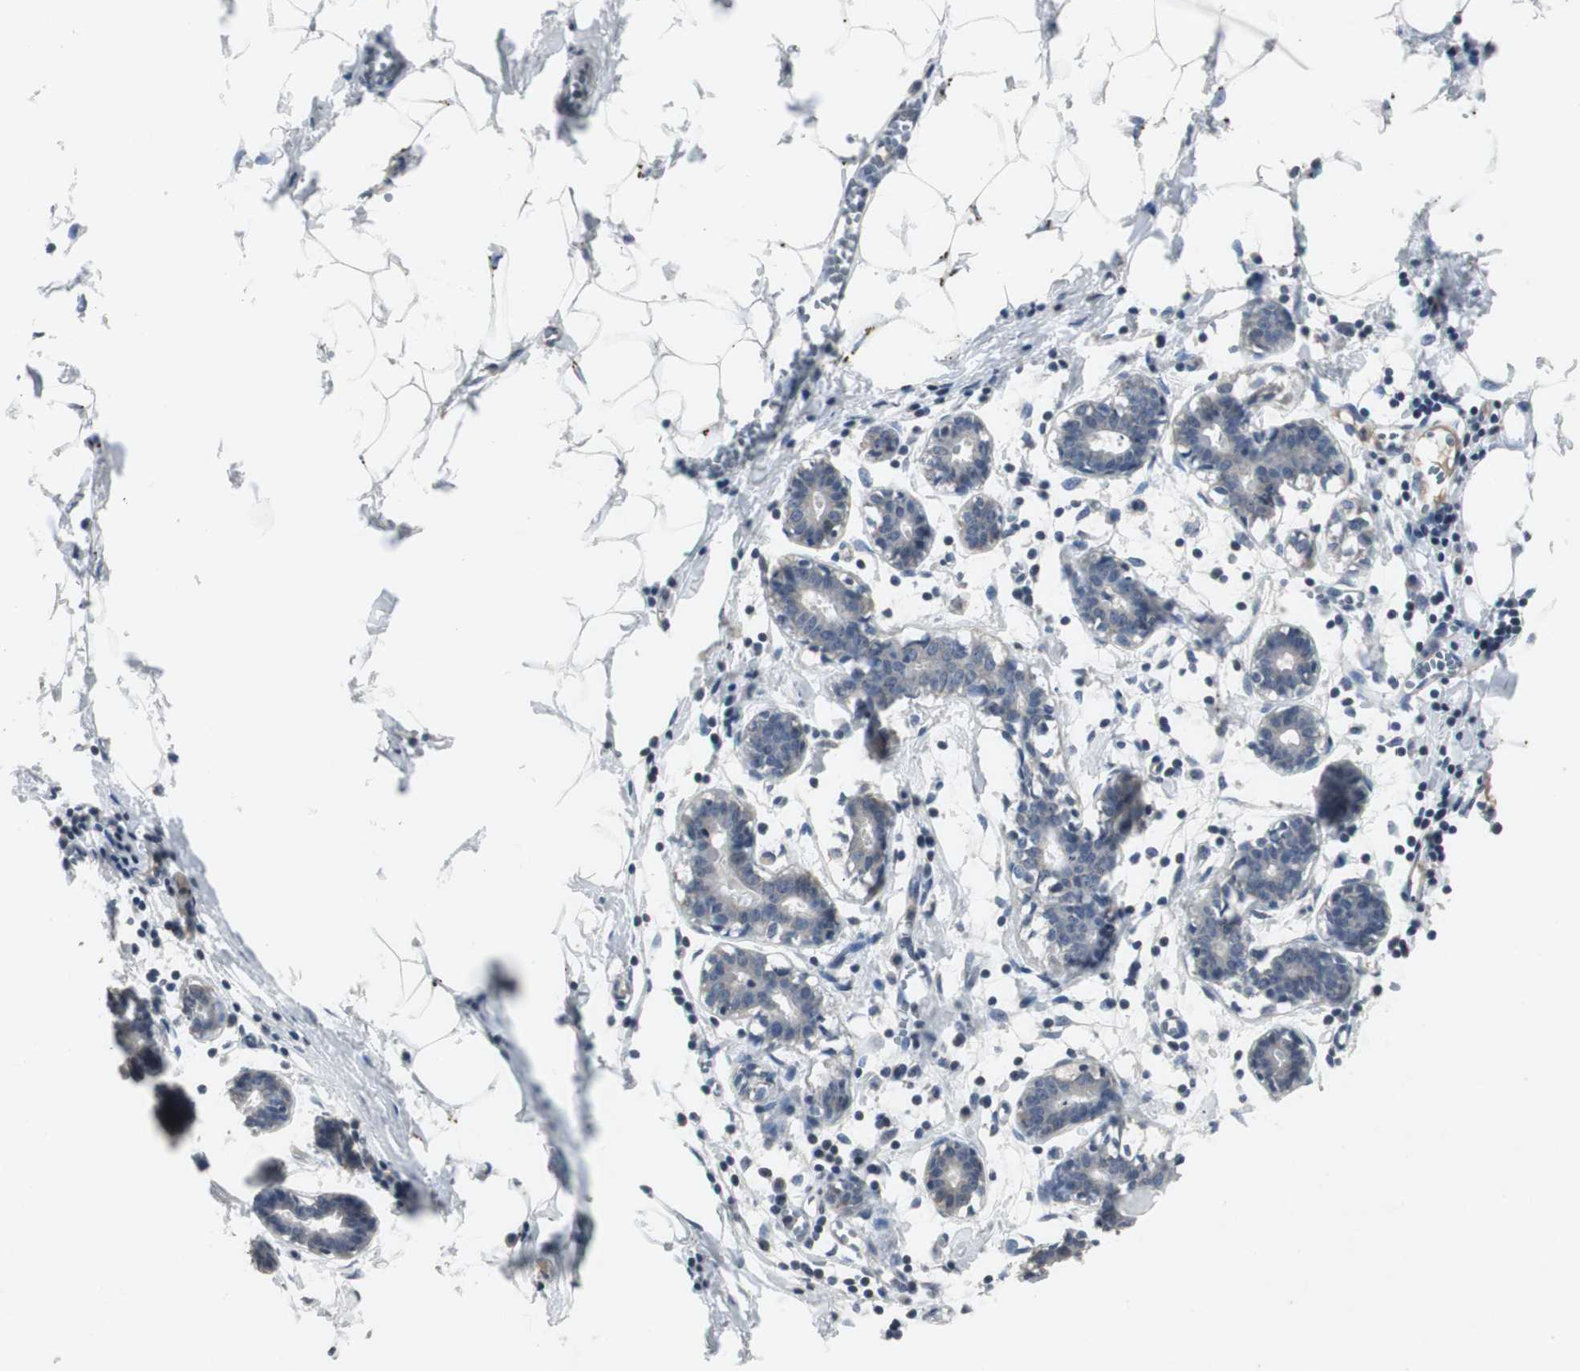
{"staining": {"intensity": "negative", "quantity": "none", "location": "none"}, "tissue": "breast", "cell_type": "Adipocytes", "image_type": "normal", "snomed": [{"axis": "morphology", "description": "Normal tissue, NOS"}, {"axis": "topography", "description": "Breast"}], "caption": "A high-resolution micrograph shows IHC staining of normal breast, which demonstrates no significant staining in adipocytes.", "gene": "ADNP2", "patient": {"sex": "female", "age": 27}}